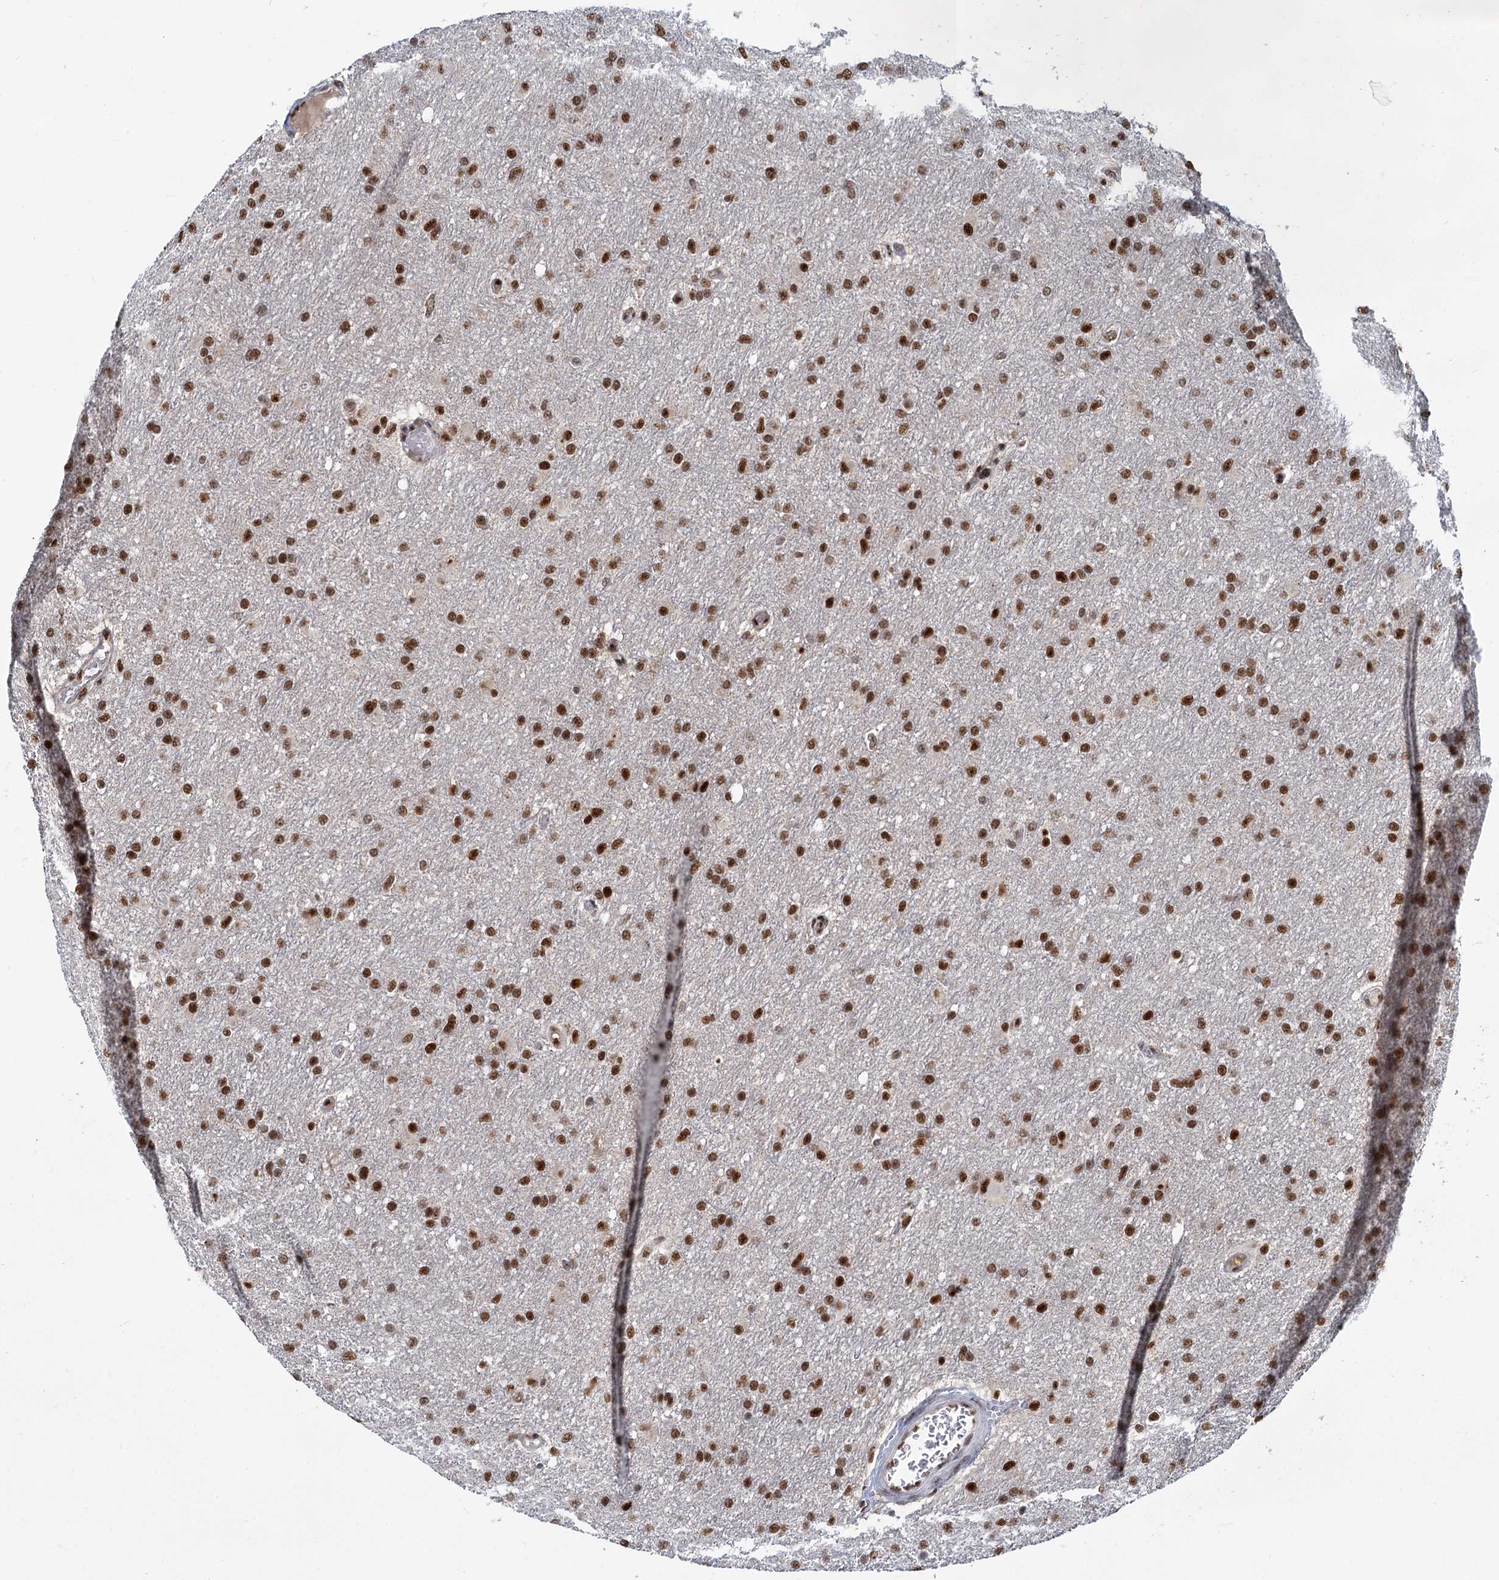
{"staining": {"intensity": "moderate", "quantity": ">75%", "location": "nuclear"}, "tissue": "glioma", "cell_type": "Tumor cells", "image_type": "cancer", "snomed": [{"axis": "morphology", "description": "Glioma, malignant, High grade"}, {"axis": "topography", "description": "Cerebral cortex"}], "caption": "A histopathology image showing moderate nuclear staining in approximately >75% of tumor cells in malignant glioma (high-grade), as visualized by brown immunohistochemical staining.", "gene": "WBP4", "patient": {"sex": "female", "age": 36}}